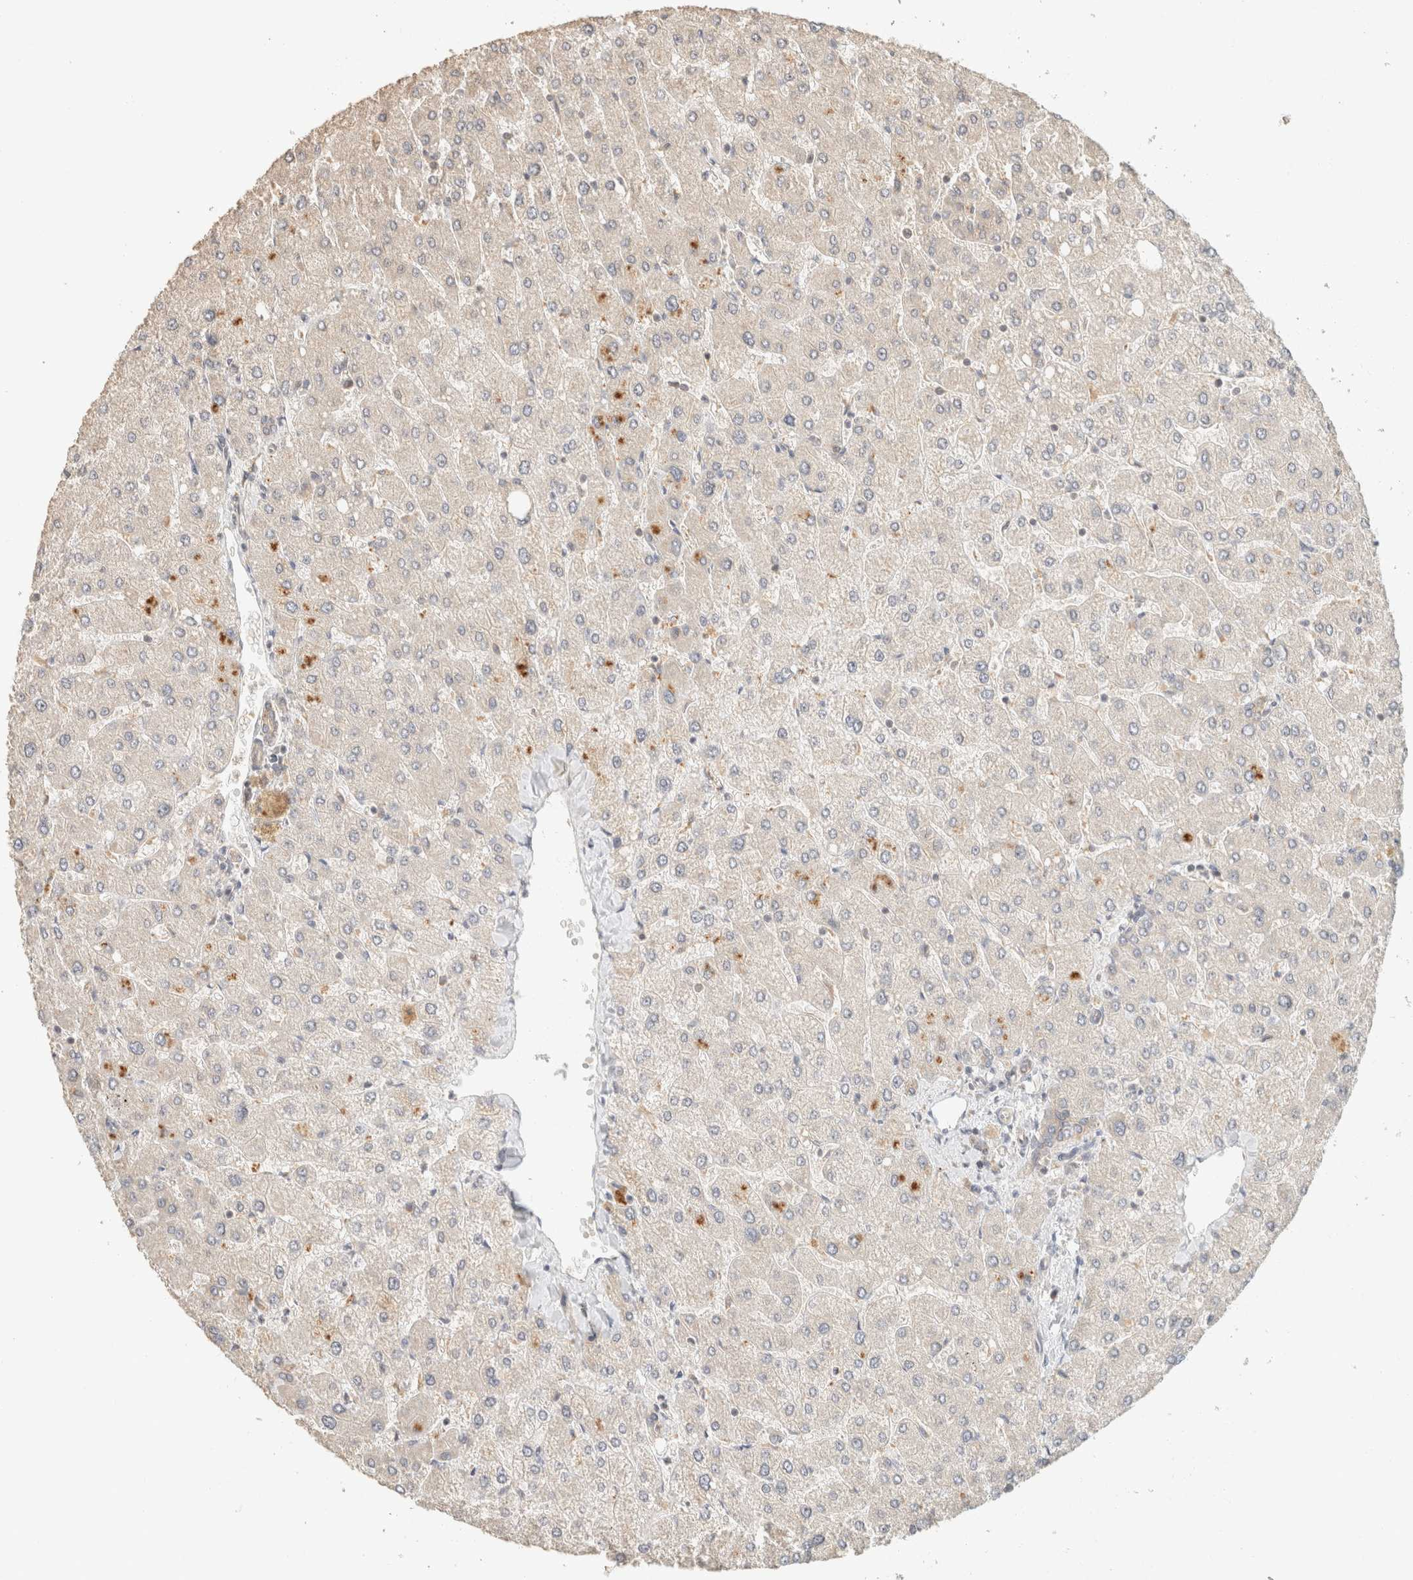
{"staining": {"intensity": "weak", "quantity": "<25%", "location": "cytoplasmic/membranous"}, "tissue": "liver", "cell_type": "Cholangiocytes", "image_type": "normal", "snomed": [{"axis": "morphology", "description": "Normal tissue, NOS"}, {"axis": "topography", "description": "Liver"}], "caption": "Immunohistochemistry (IHC) image of normal liver: liver stained with DAB exhibits no significant protein expression in cholangiocytes.", "gene": "TACC1", "patient": {"sex": "male", "age": 55}}